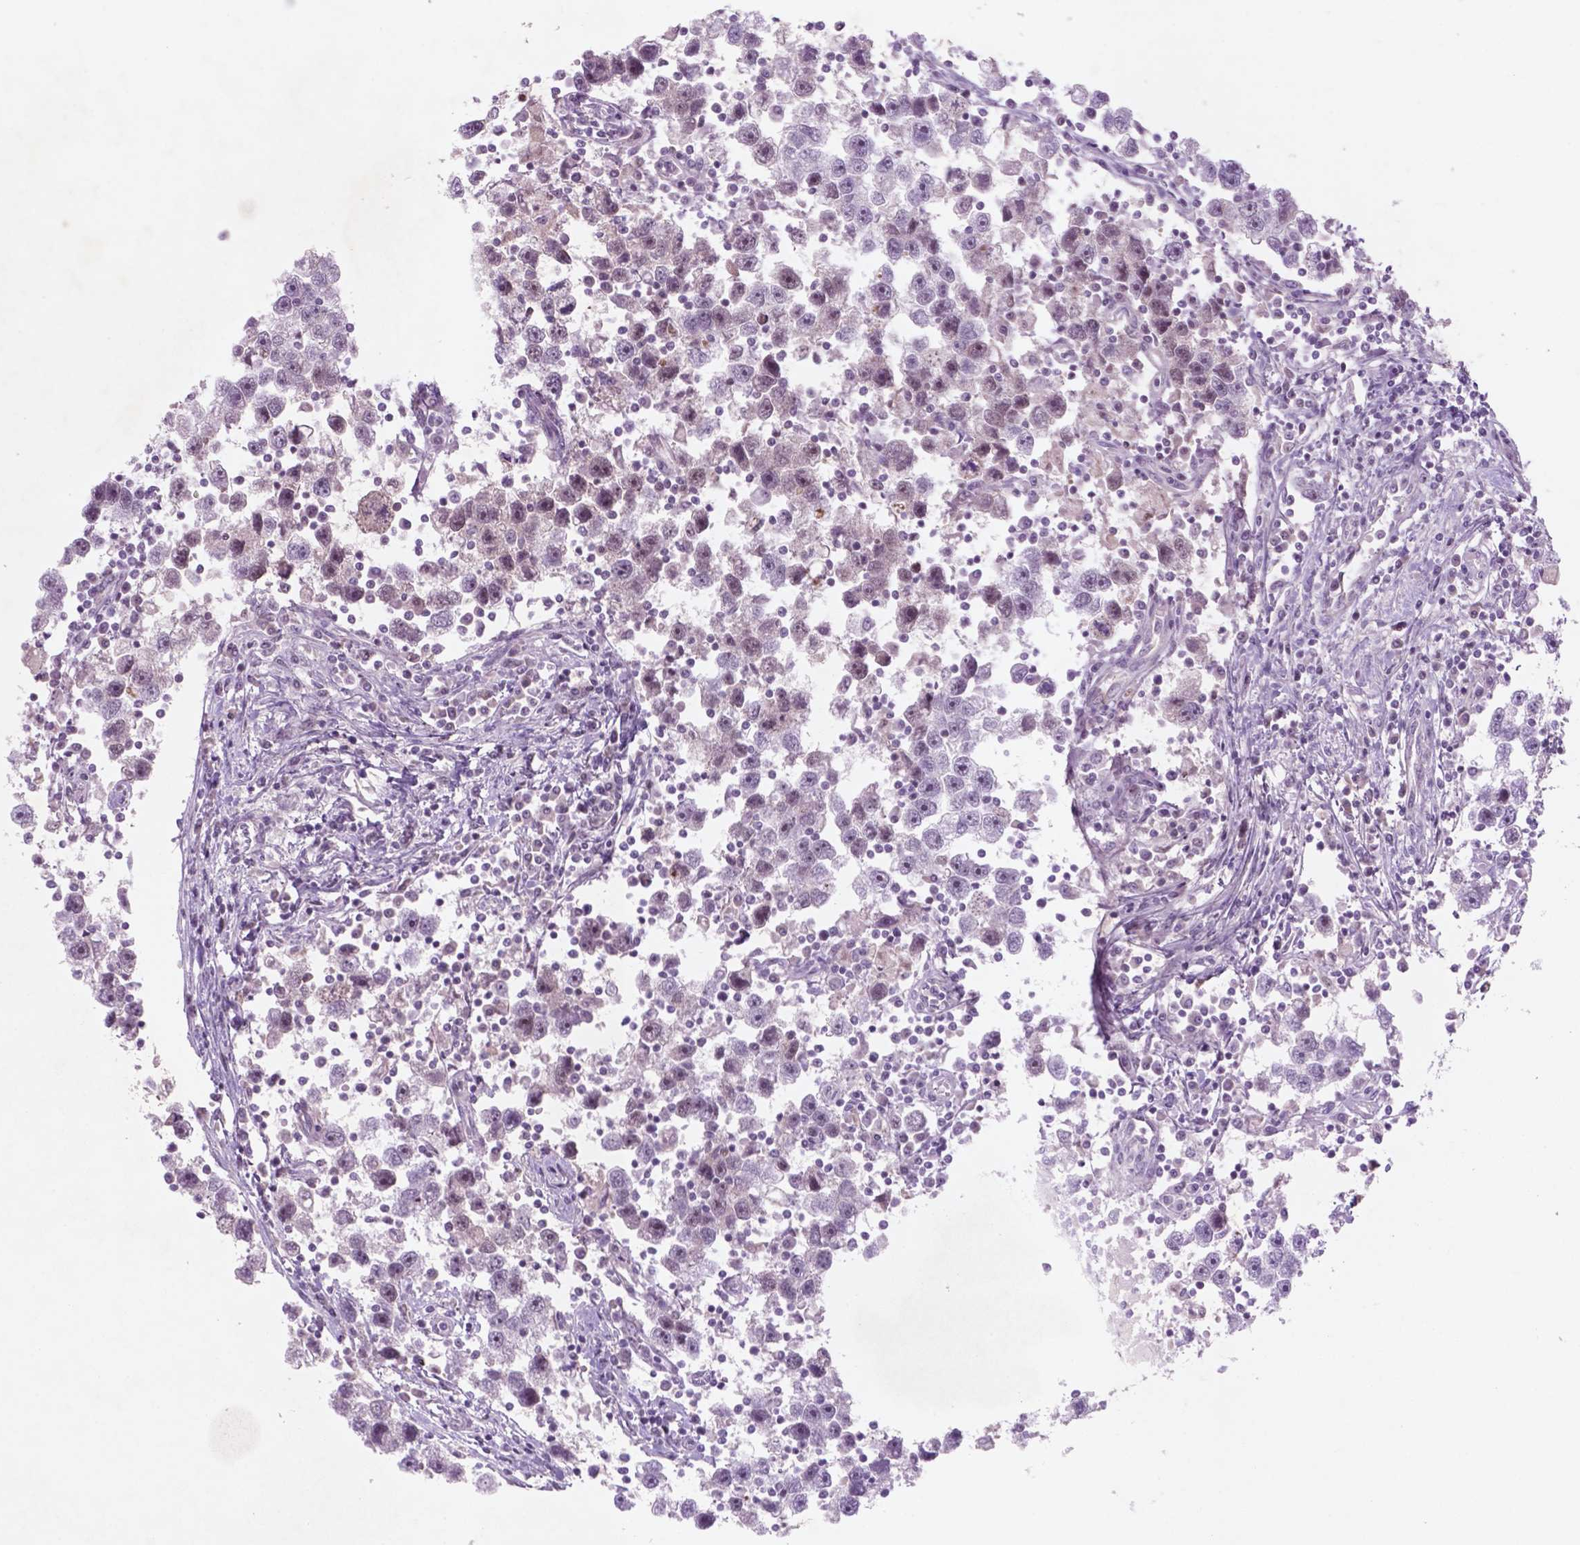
{"staining": {"intensity": "moderate", "quantity": "25%-75%", "location": "nuclear"}, "tissue": "testis cancer", "cell_type": "Tumor cells", "image_type": "cancer", "snomed": [{"axis": "morphology", "description": "Seminoma, NOS"}, {"axis": "topography", "description": "Testis"}], "caption": "A histopathology image of human testis cancer (seminoma) stained for a protein shows moderate nuclear brown staining in tumor cells.", "gene": "CTR9", "patient": {"sex": "male", "age": 30}}